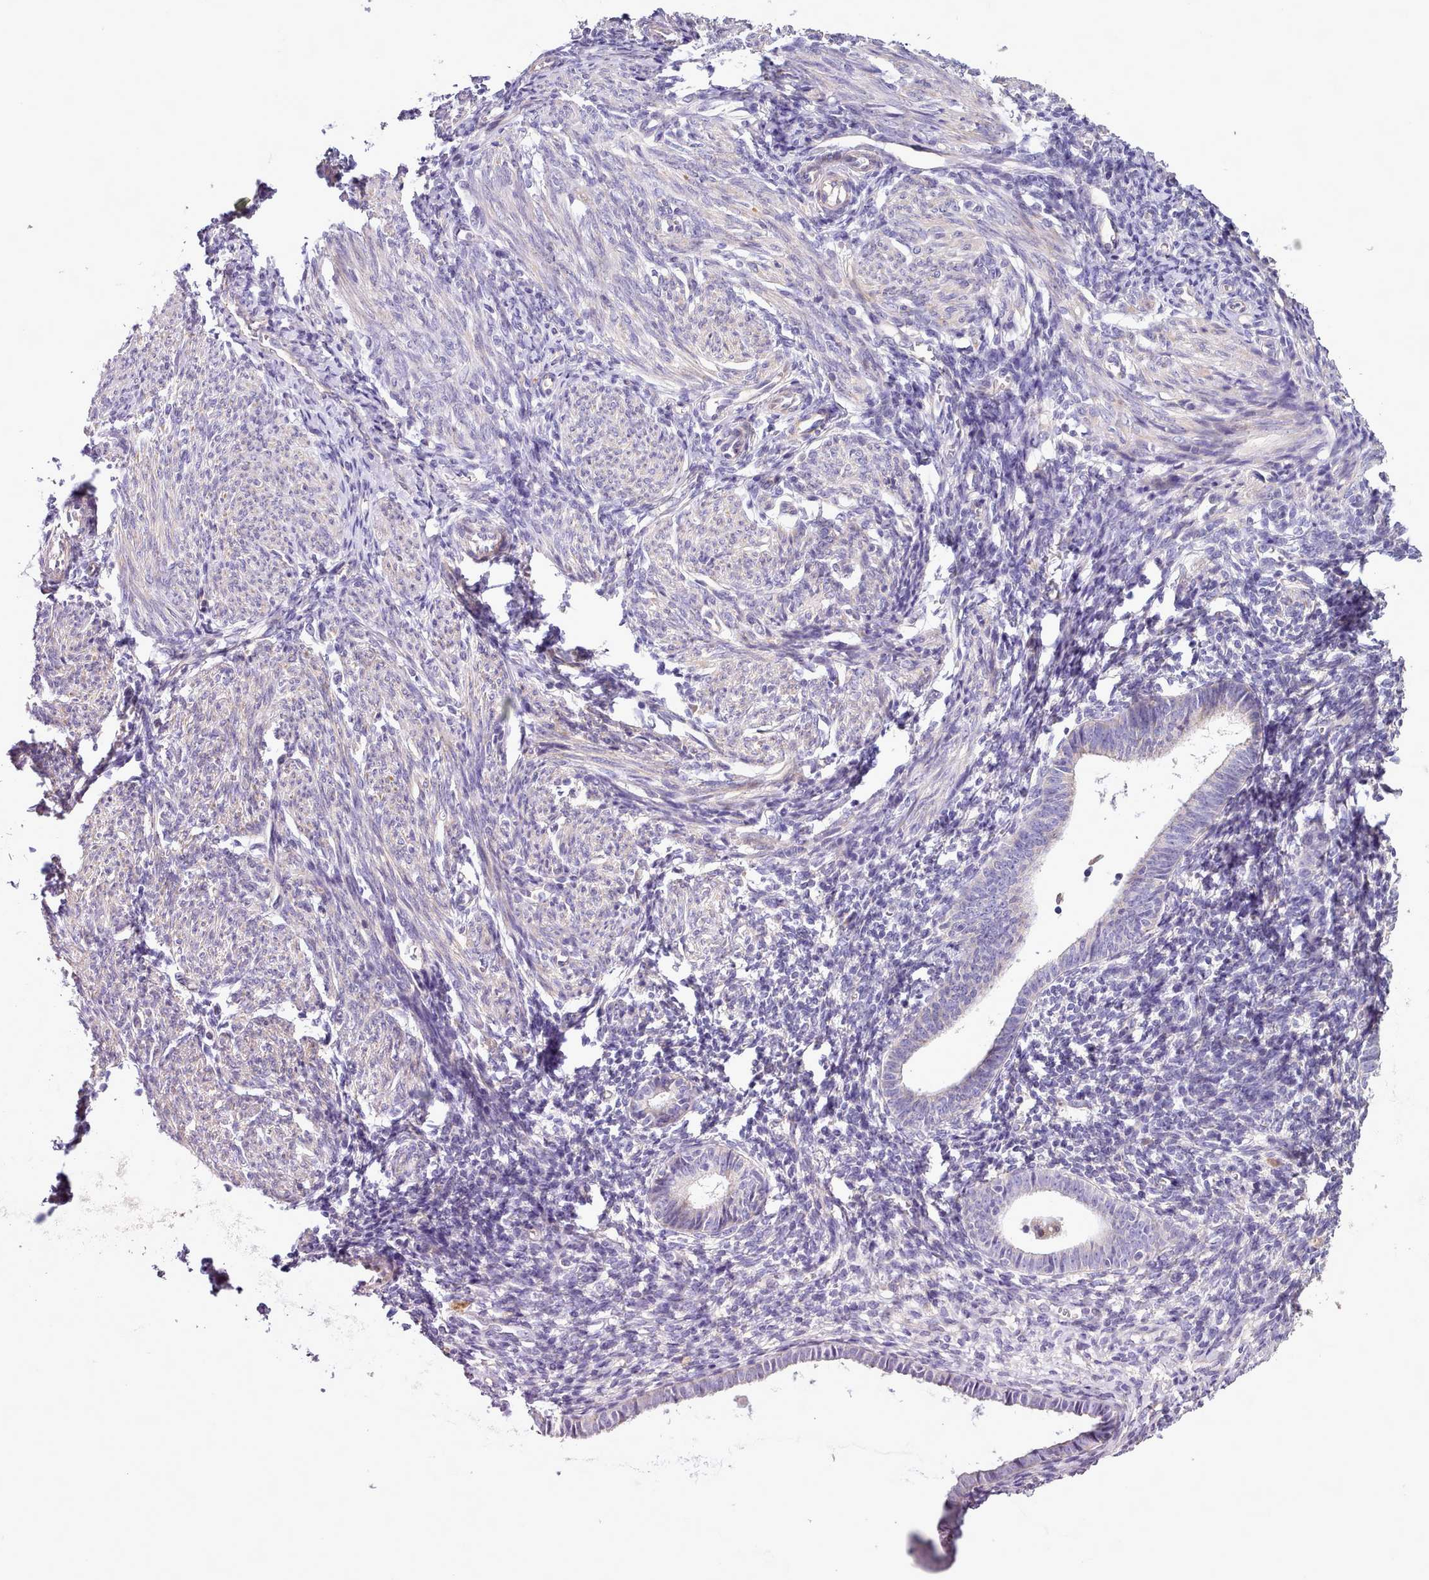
{"staining": {"intensity": "negative", "quantity": "none", "location": "none"}, "tissue": "endometrium", "cell_type": "Cells in endometrial stroma", "image_type": "normal", "snomed": [{"axis": "morphology", "description": "Normal tissue, NOS"}, {"axis": "morphology", "description": "Adenocarcinoma, NOS"}, {"axis": "topography", "description": "Endometrium"}], "caption": "This is a image of immunohistochemistry staining of benign endometrium, which shows no staining in cells in endometrial stroma. (DAB (3,3'-diaminobenzidine) IHC, high magnification).", "gene": "SETX", "patient": {"sex": "female", "age": 57}}